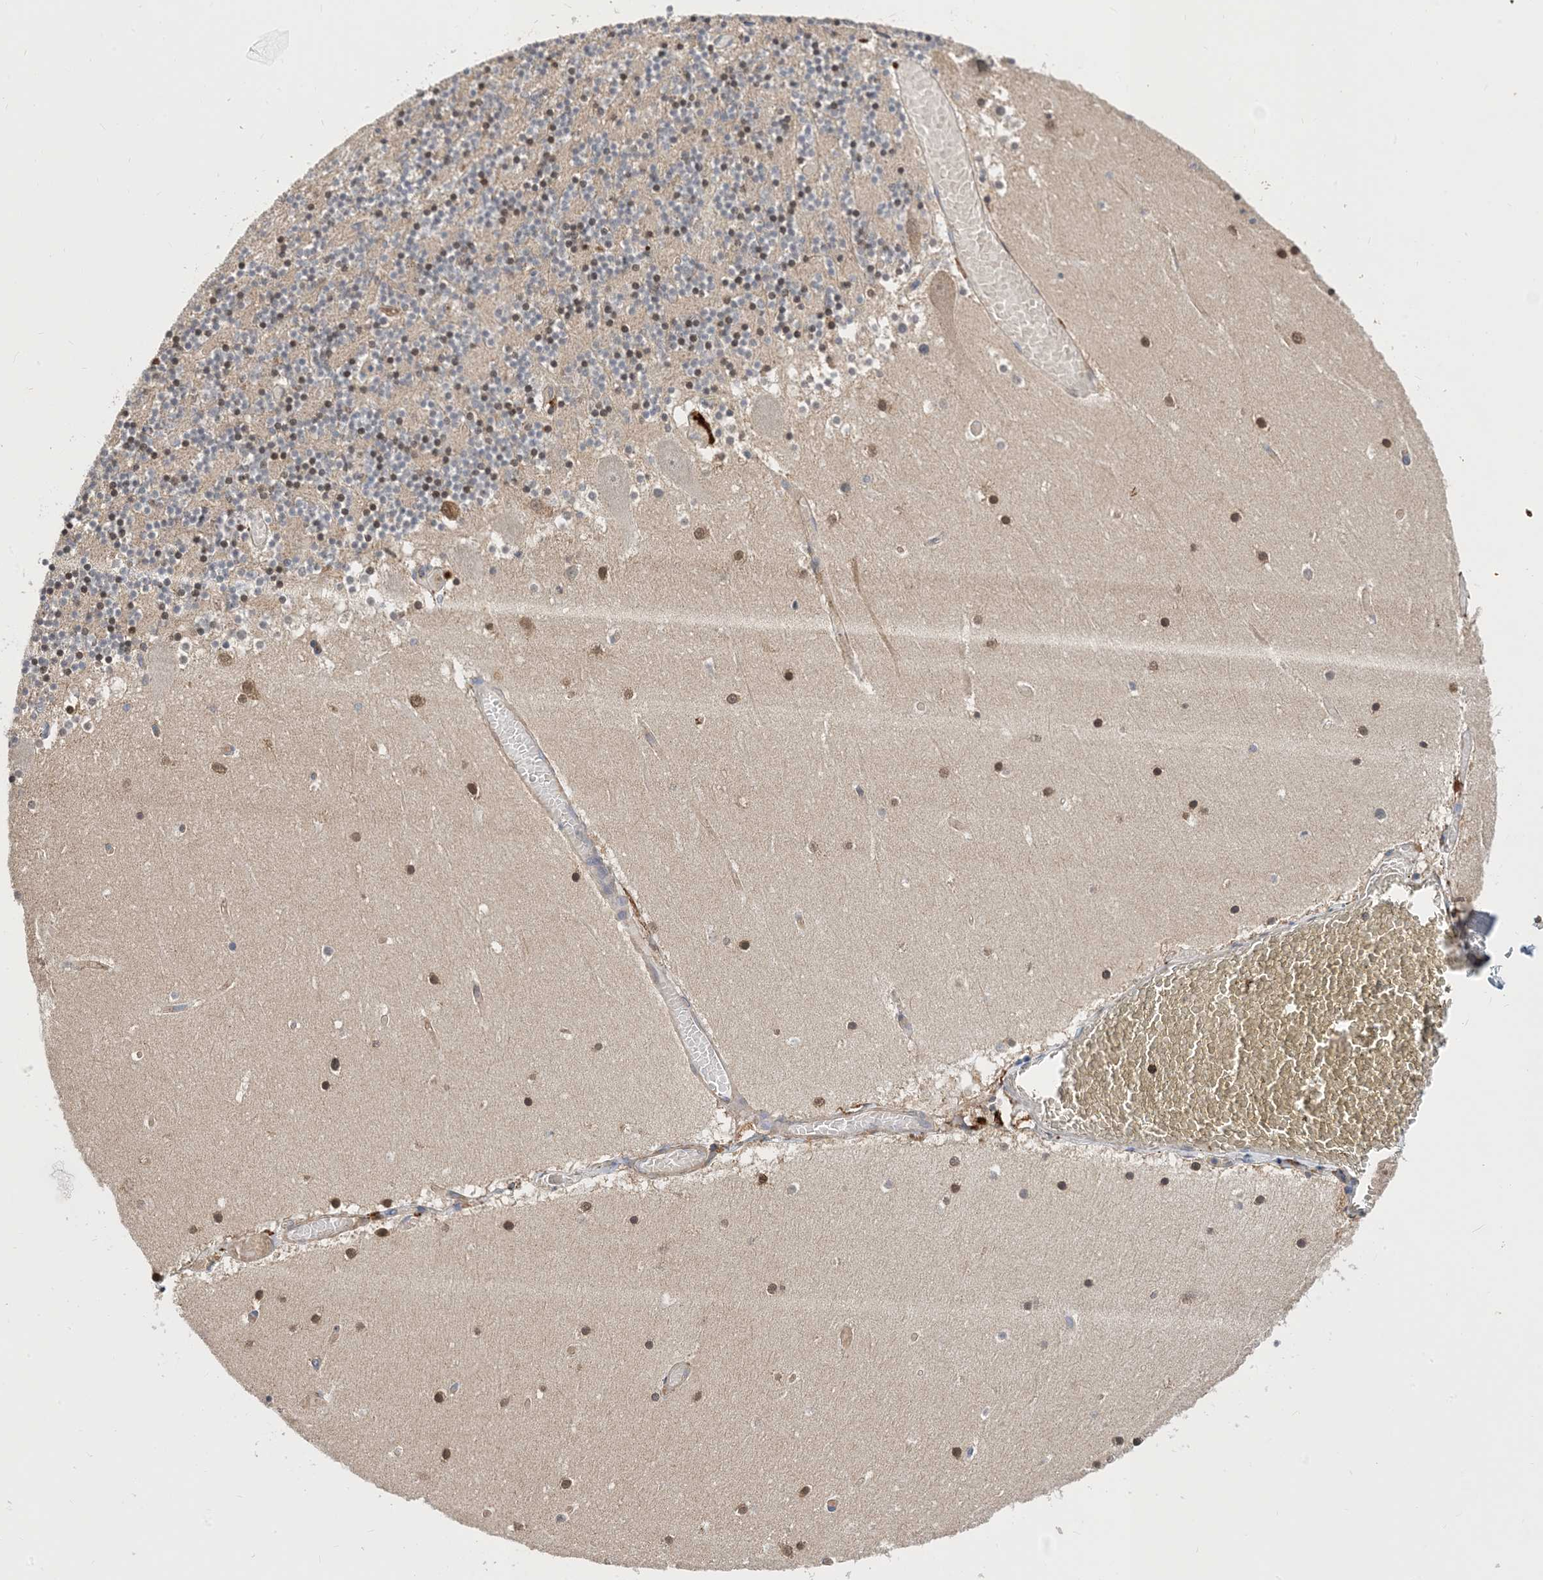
{"staining": {"intensity": "moderate", "quantity": "25%-75%", "location": "cytoplasmic/membranous,nuclear"}, "tissue": "cerebellum", "cell_type": "Cells in granular layer", "image_type": "normal", "snomed": [{"axis": "morphology", "description": "Normal tissue, NOS"}, {"axis": "topography", "description": "Cerebellum"}], "caption": "DAB (3,3'-diaminobenzidine) immunohistochemical staining of benign cerebellum shows moderate cytoplasmic/membranous,nuclear protein positivity in approximately 25%-75% of cells in granular layer.", "gene": "STK19", "patient": {"sex": "female", "age": 28}}